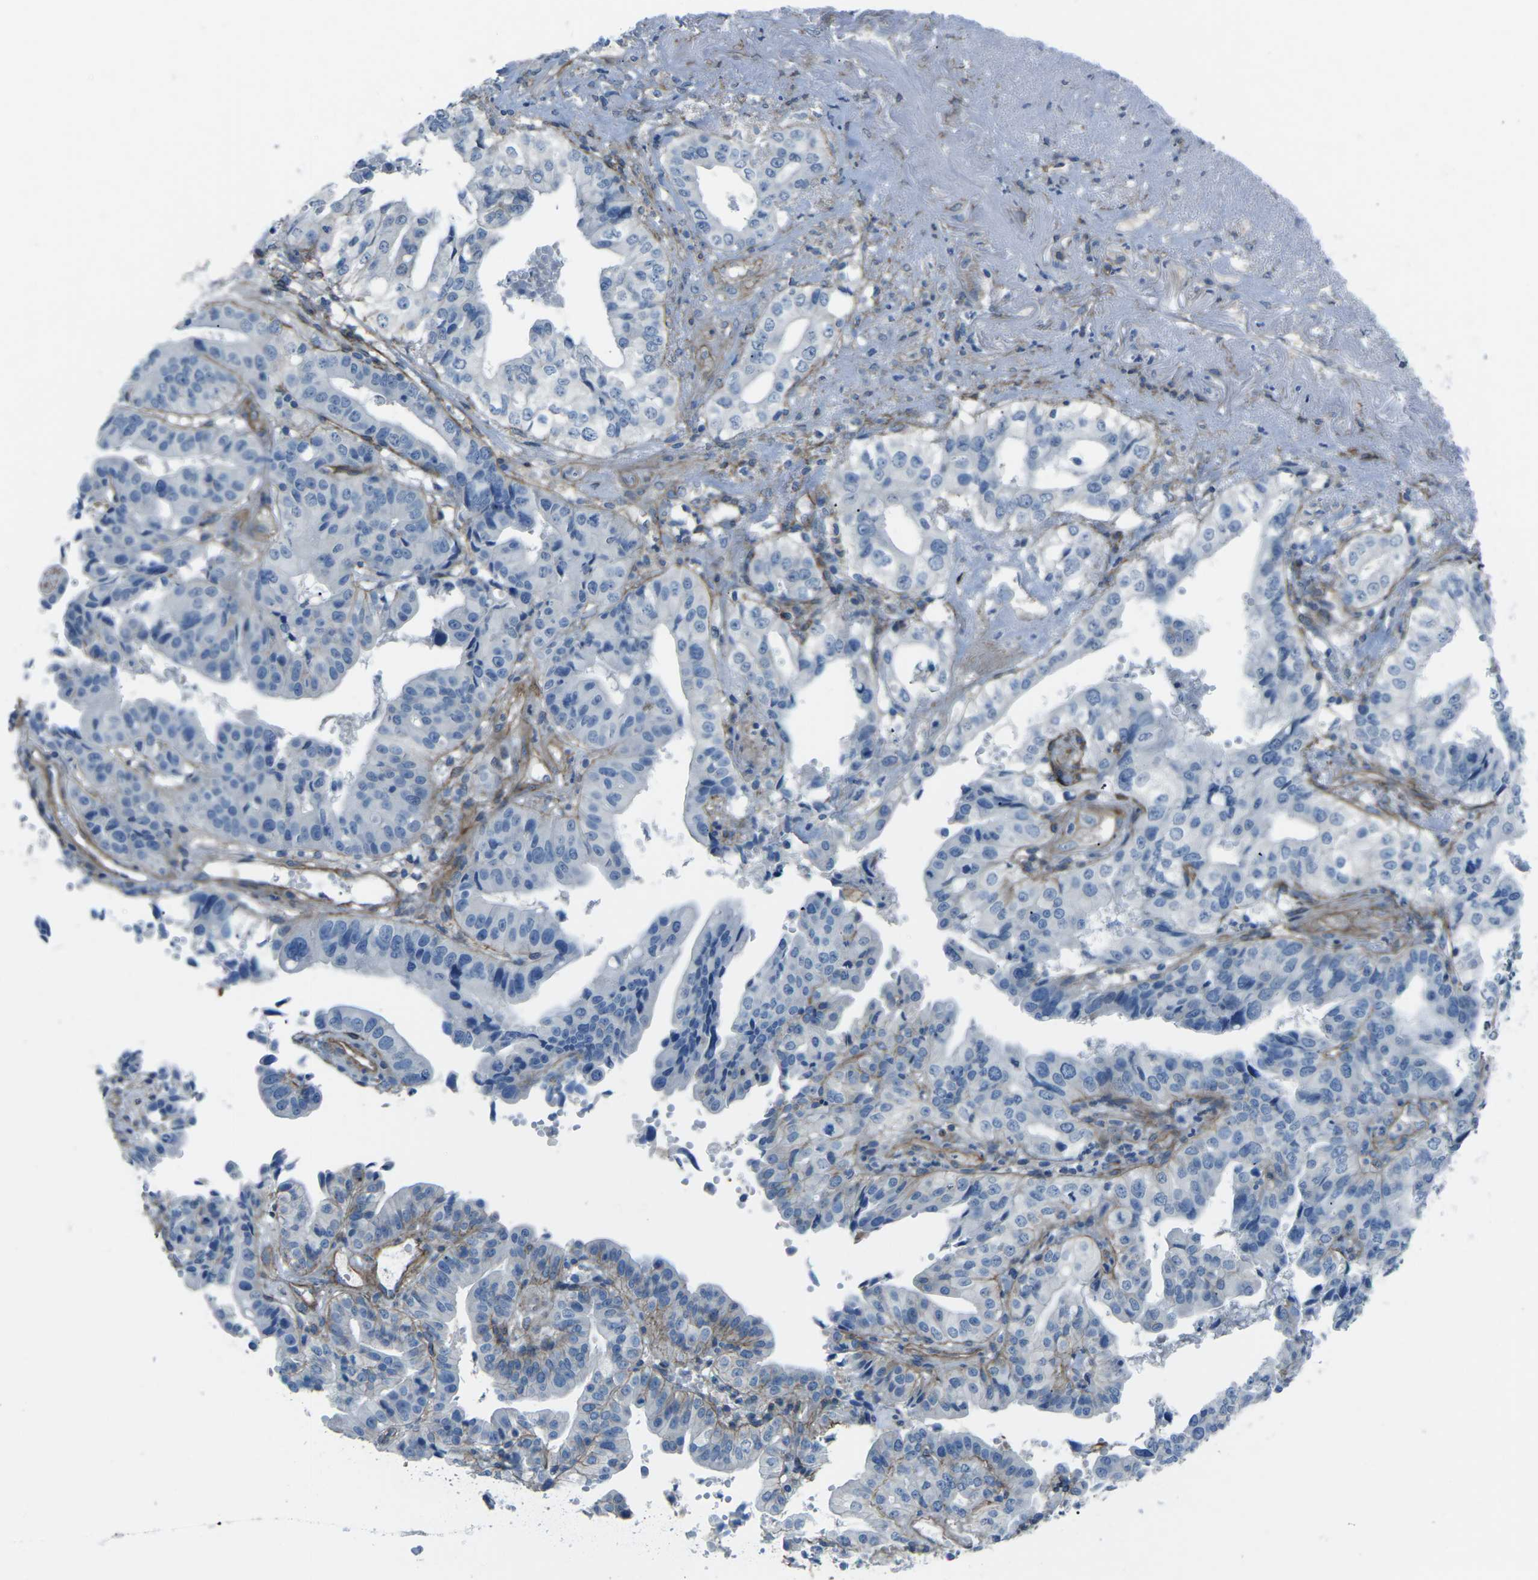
{"staining": {"intensity": "negative", "quantity": "none", "location": "none"}, "tissue": "liver cancer", "cell_type": "Tumor cells", "image_type": "cancer", "snomed": [{"axis": "morphology", "description": "Cholangiocarcinoma"}, {"axis": "topography", "description": "Liver"}], "caption": "Tumor cells are negative for brown protein staining in liver cancer.", "gene": "UTRN", "patient": {"sex": "female", "age": 61}}